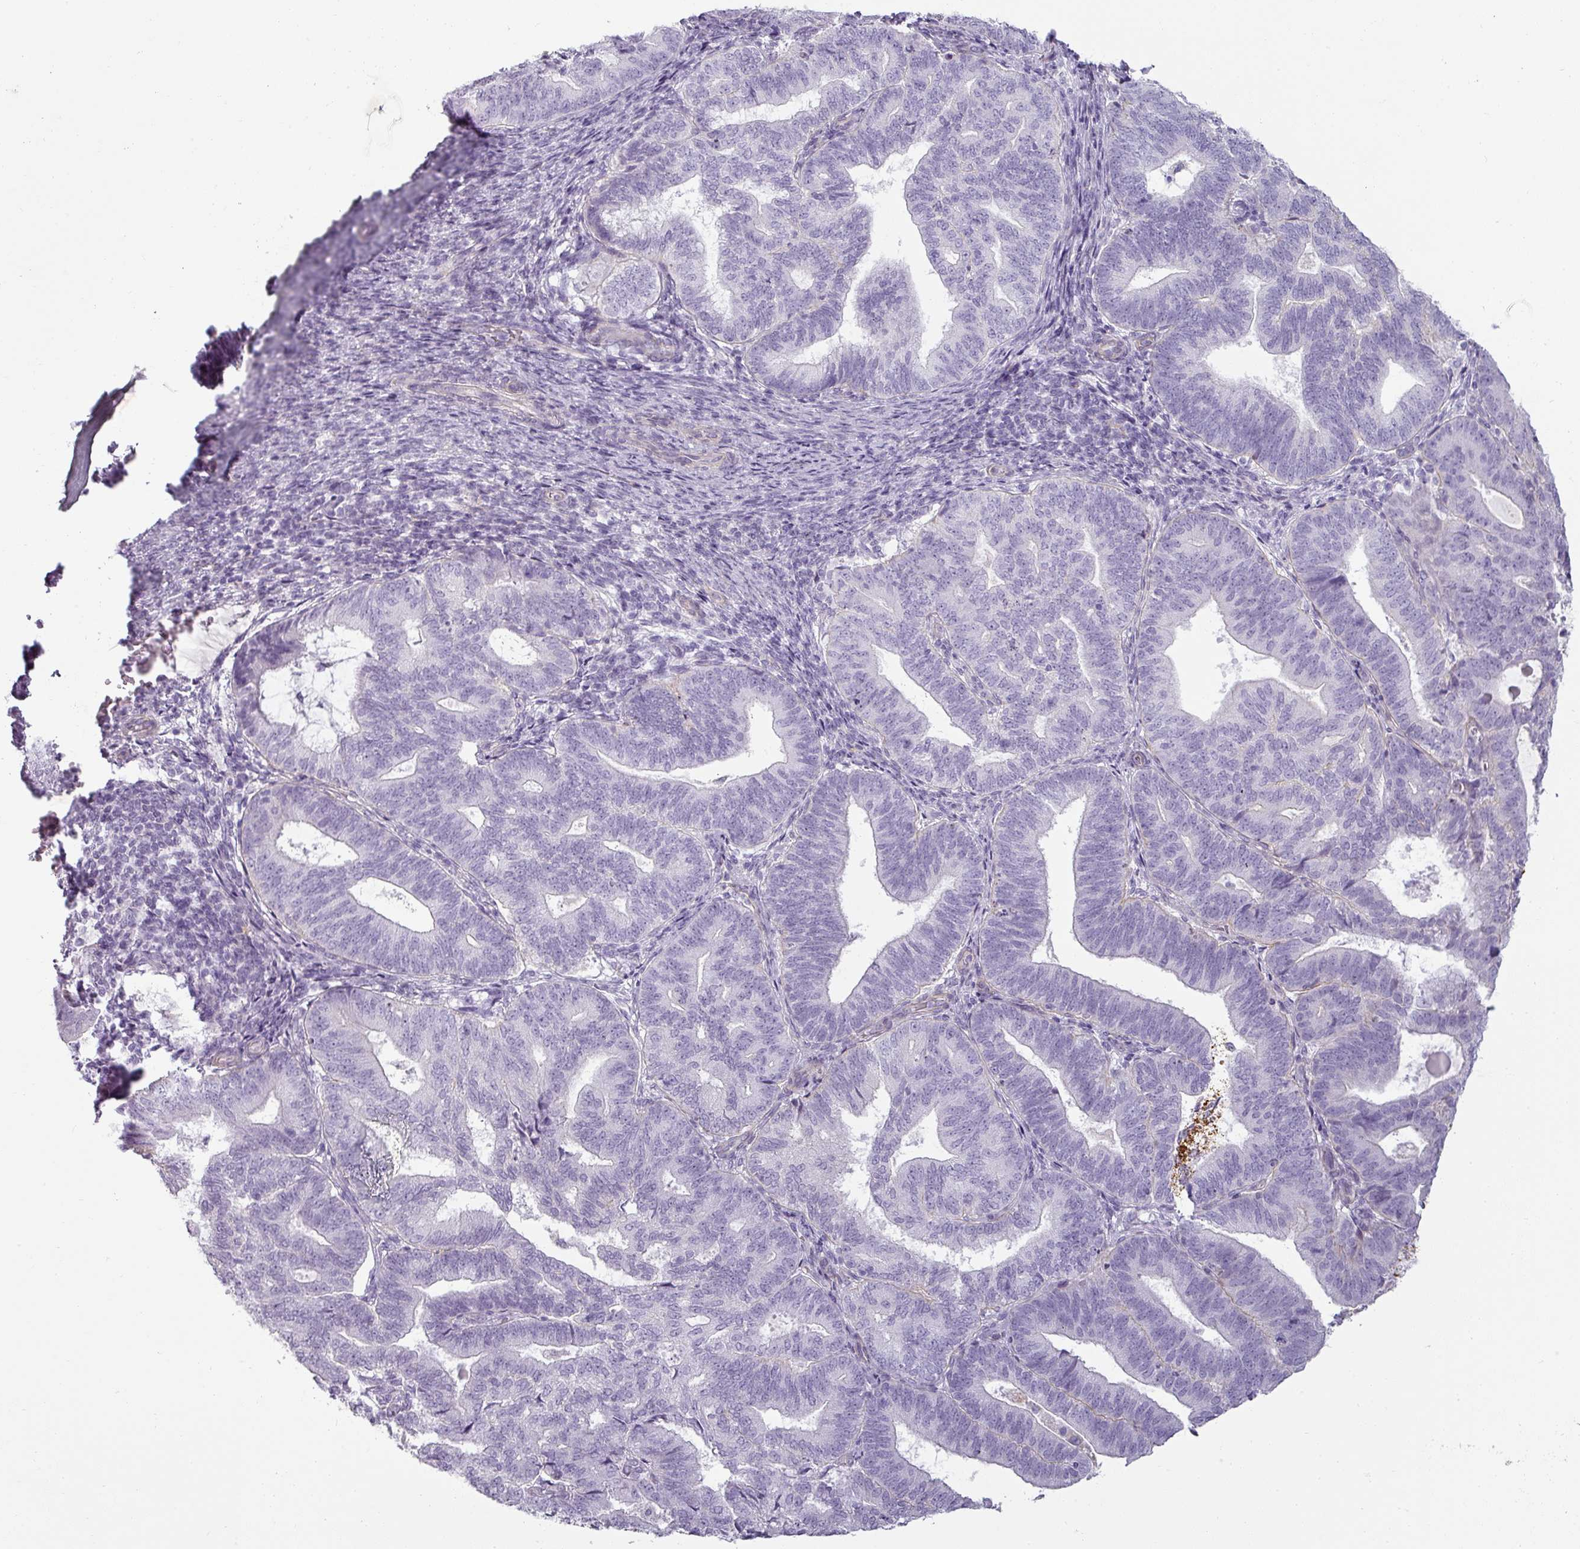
{"staining": {"intensity": "negative", "quantity": "none", "location": "none"}, "tissue": "endometrial cancer", "cell_type": "Tumor cells", "image_type": "cancer", "snomed": [{"axis": "morphology", "description": "Adenocarcinoma, NOS"}, {"axis": "topography", "description": "Endometrium"}], "caption": "DAB immunohistochemical staining of human endometrial adenocarcinoma demonstrates no significant expression in tumor cells.", "gene": "ASB1", "patient": {"sex": "female", "age": 70}}